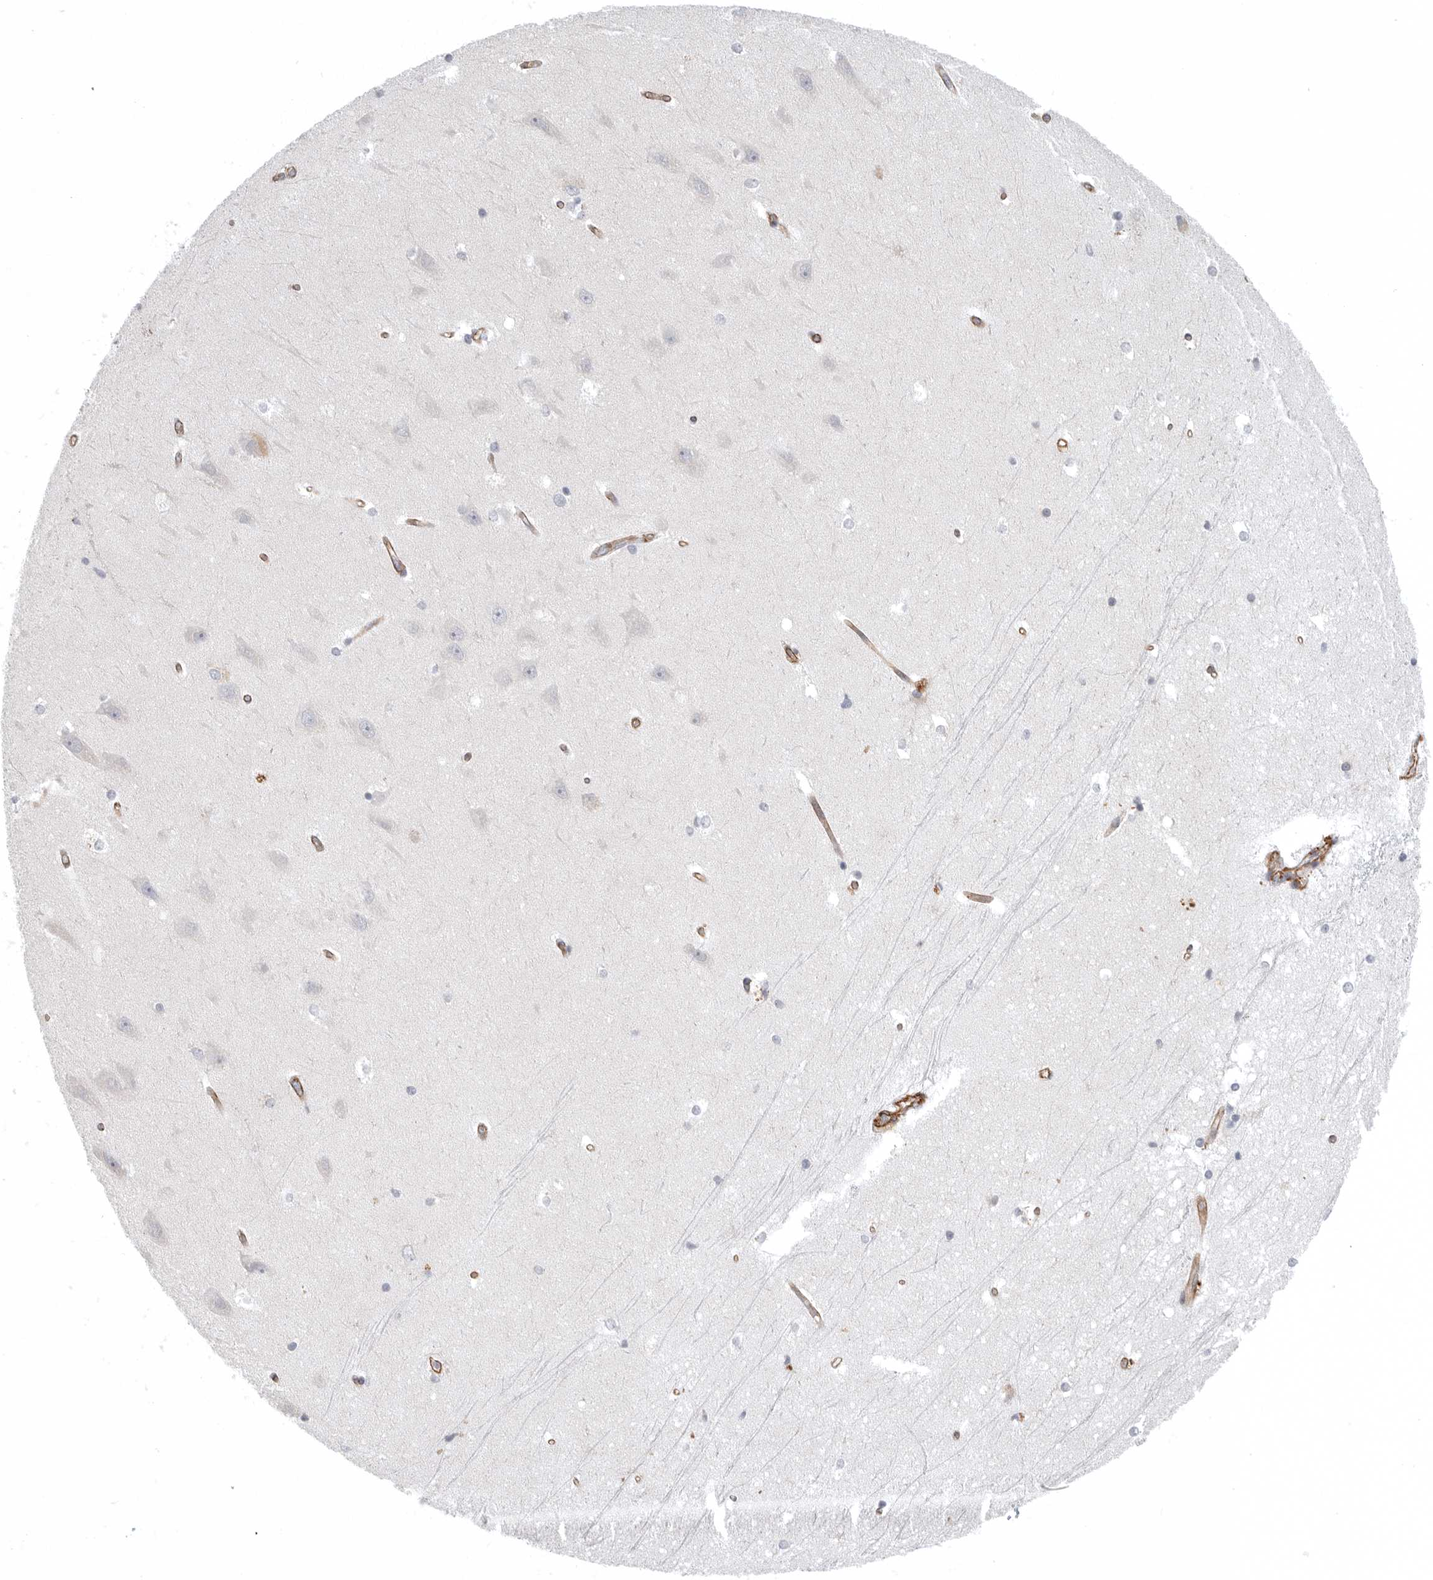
{"staining": {"intensity": "weak", "quantity": "<25%", "location": "cytoplasmic/membranous"}, "tissue": "hippocampus", "cell_type": "Glial cells", "image_type": "normal", "snomed": [{"axis": "morphology", "description": "Normal tissue, NOS"}, {"axis": "topography", "description": "Hippocampus"}], "caption": "The micrograph shows no staining of glial cells in normal hippocampus.", "gene": "LONRF1", "patient": {"sex": "male", "age": 45}}